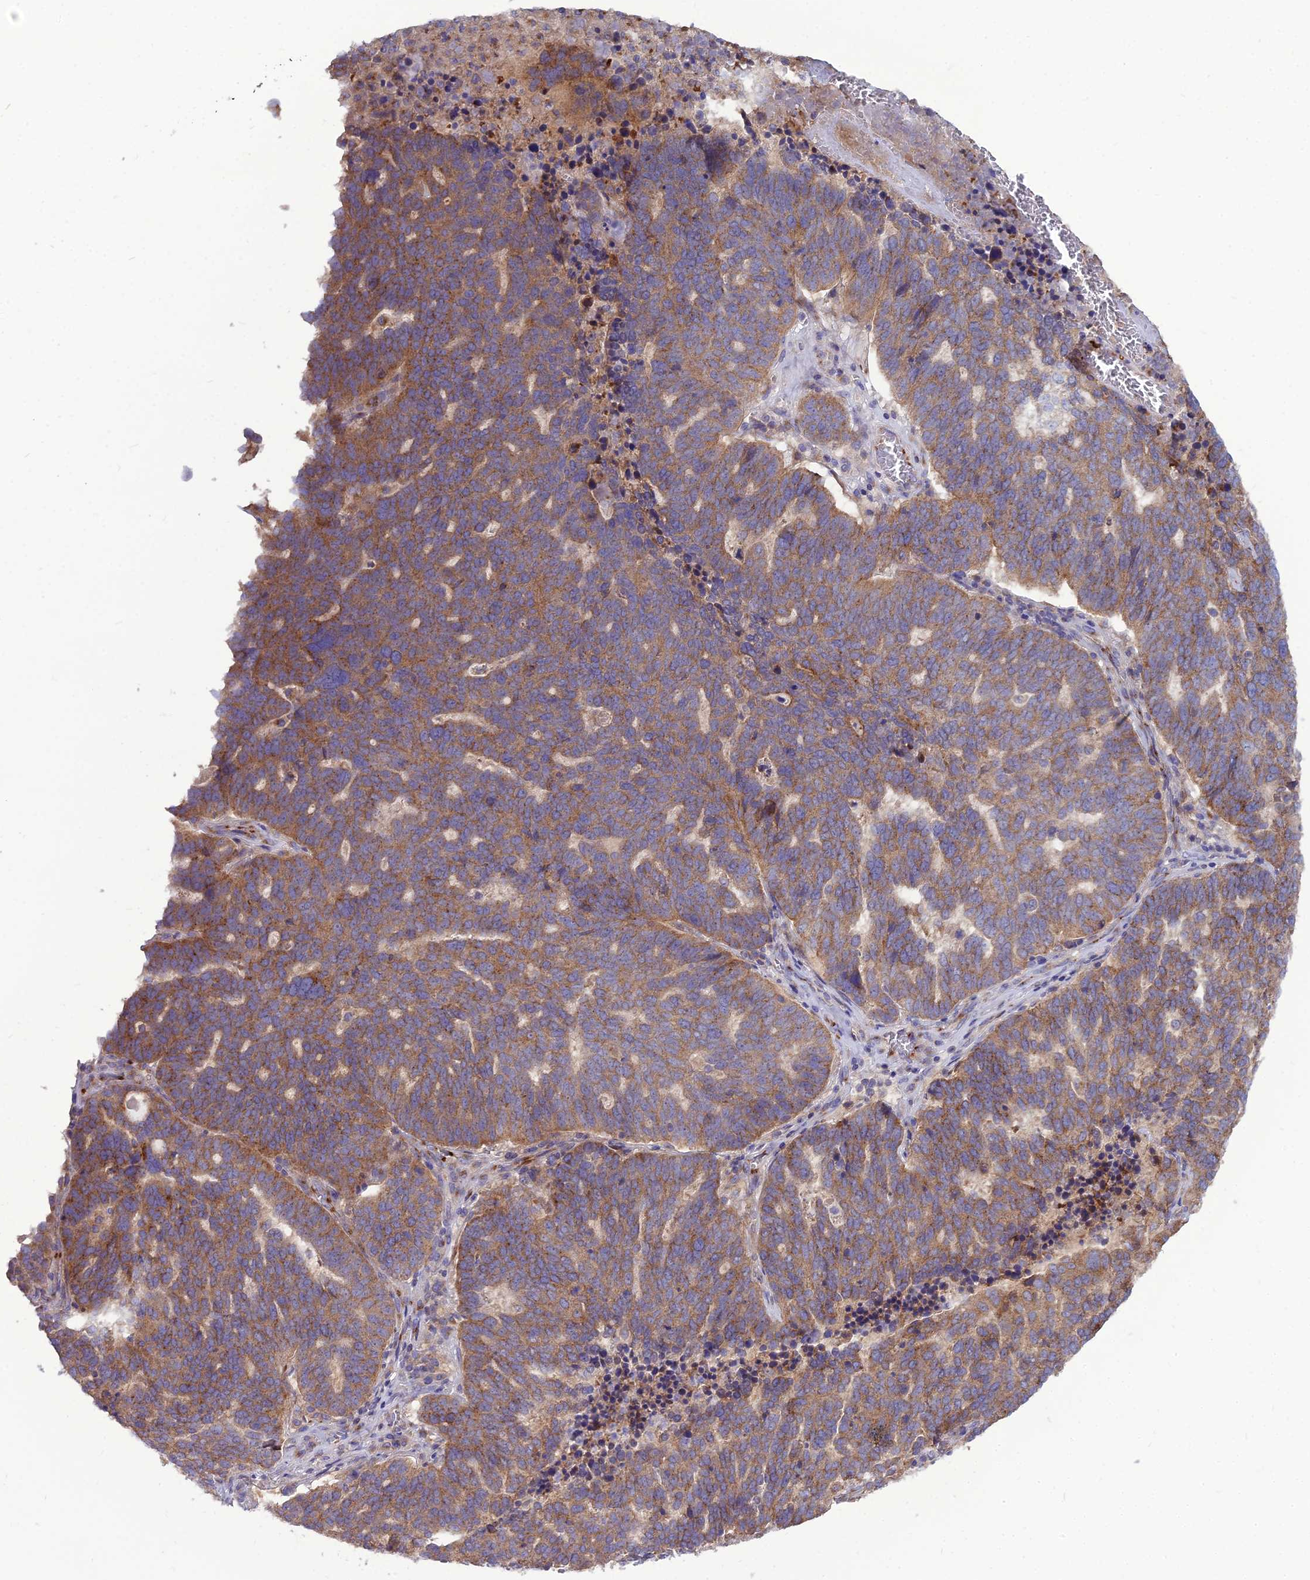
{"staining": {"intensity": "moderate", "quantity": ">75%", "location": "cytoplasmic/membranous"}, "tissue": "ovarian cancer", "cell_type": "Tumor cells", "image_type": "cancer", "snomed": [{"axis": "morphology", "description": "Cystadenocarcinoma, serous, NOS"}, {"axis": "topography", "description": "Ovary"}], "caption": "Ovarian cancer stained with a protein marker displays moderate staining in tumor cells.", "gene": "SPRYD7", "patient": {"sex": "female", "age": 59}}